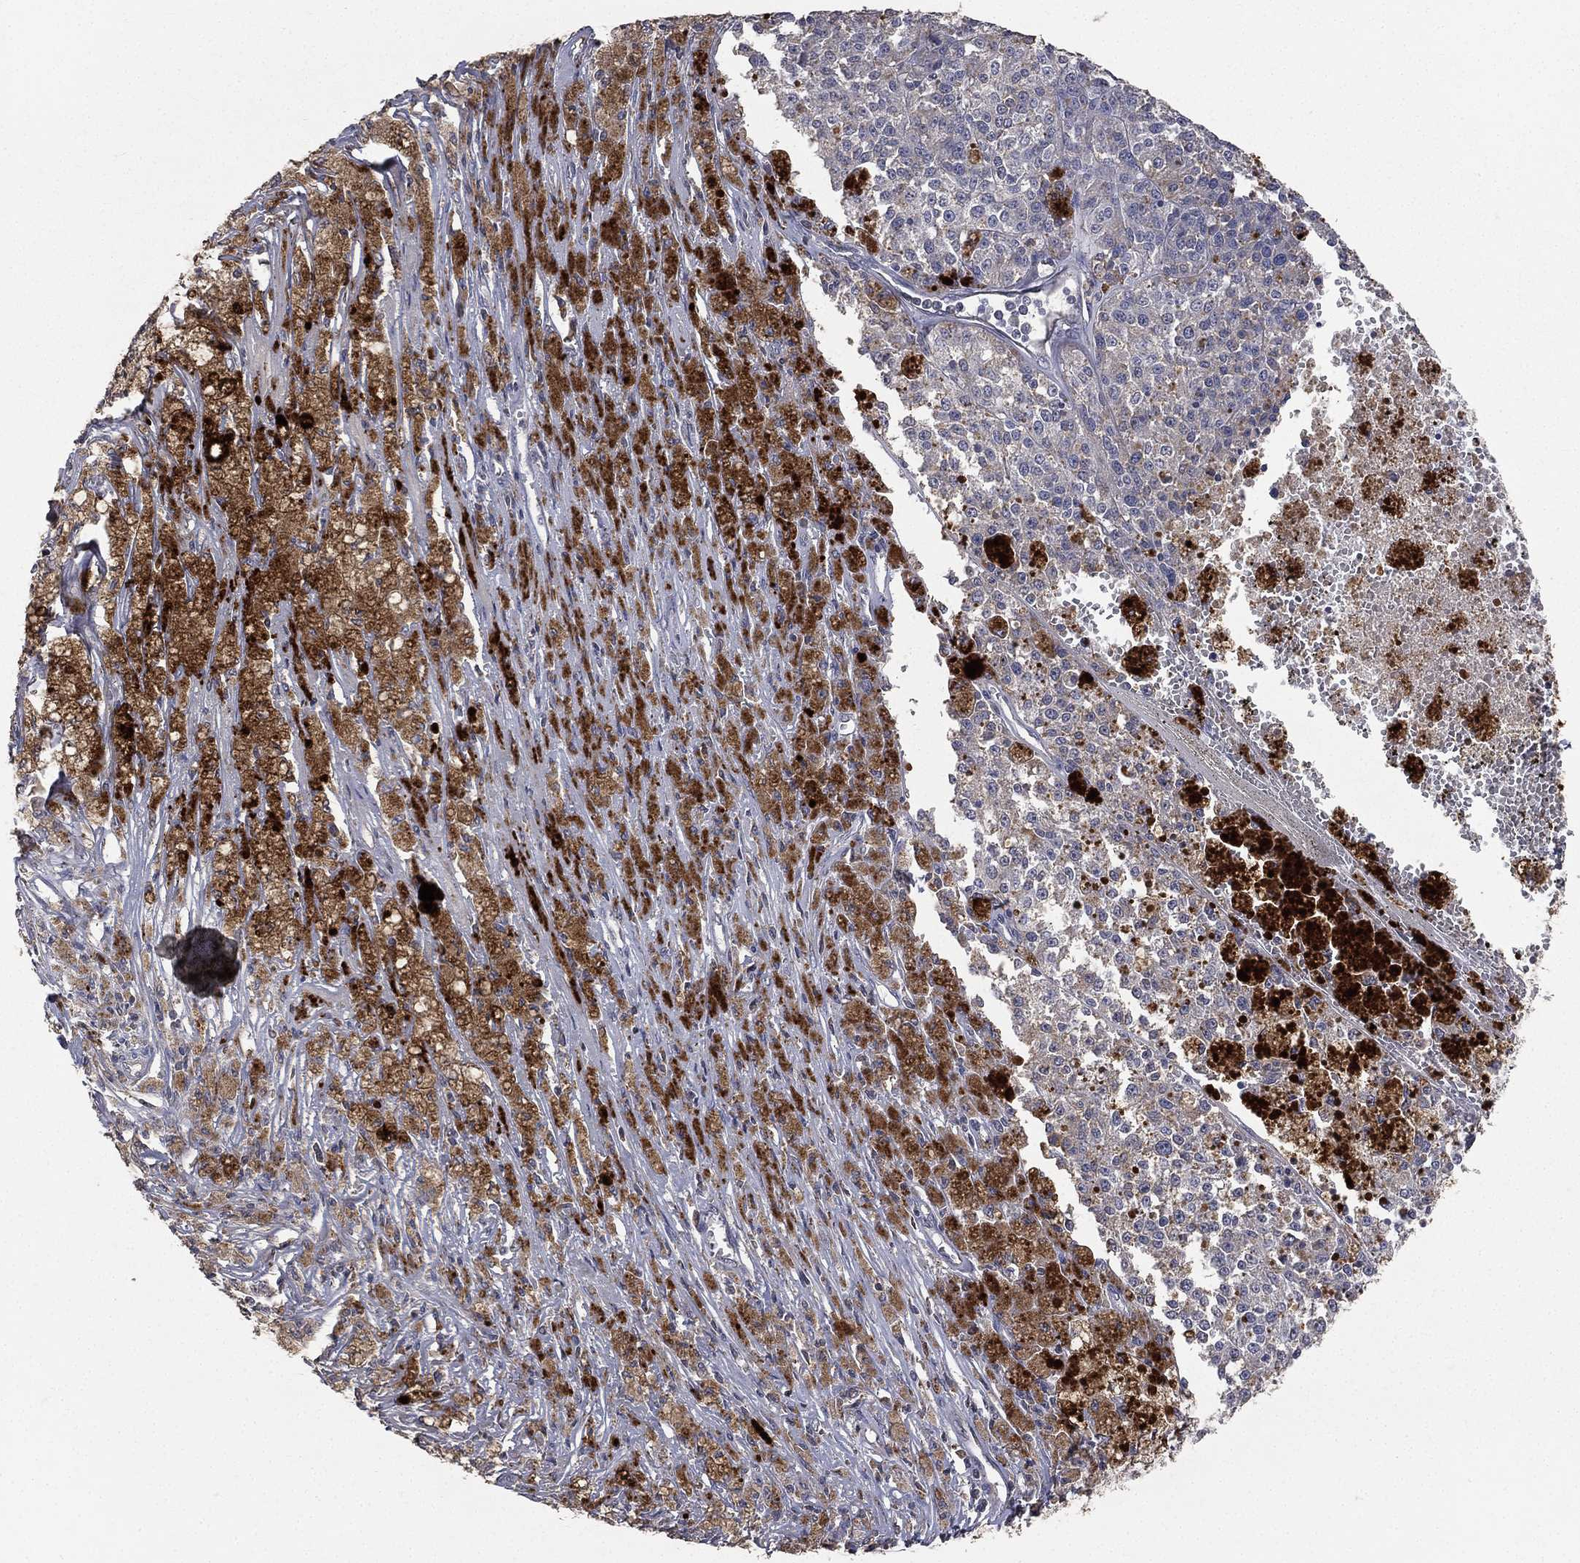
{"staining": {"intensity": "negative", "quantity": "none", "location": "none"}, "tissue": "melanoma", "cell_type": "Tumor cells", "image_type": "cancer", "snomed": [{"axis": "morphology", "description": "Malignant melanoma, Metastatic site"}, {"axis": "topography", "description": "Lymph node"}], "caption": "An immunohistochemistry (IHC) histopathology image of melanoma is shown. There is no staining in tumor cells of melanoma. (DAB immunohistochemistry visualized using brightfield microscopy, high magnification).", "gene": "SNAP25", "patient": {"sex": "female", "age": 64}}